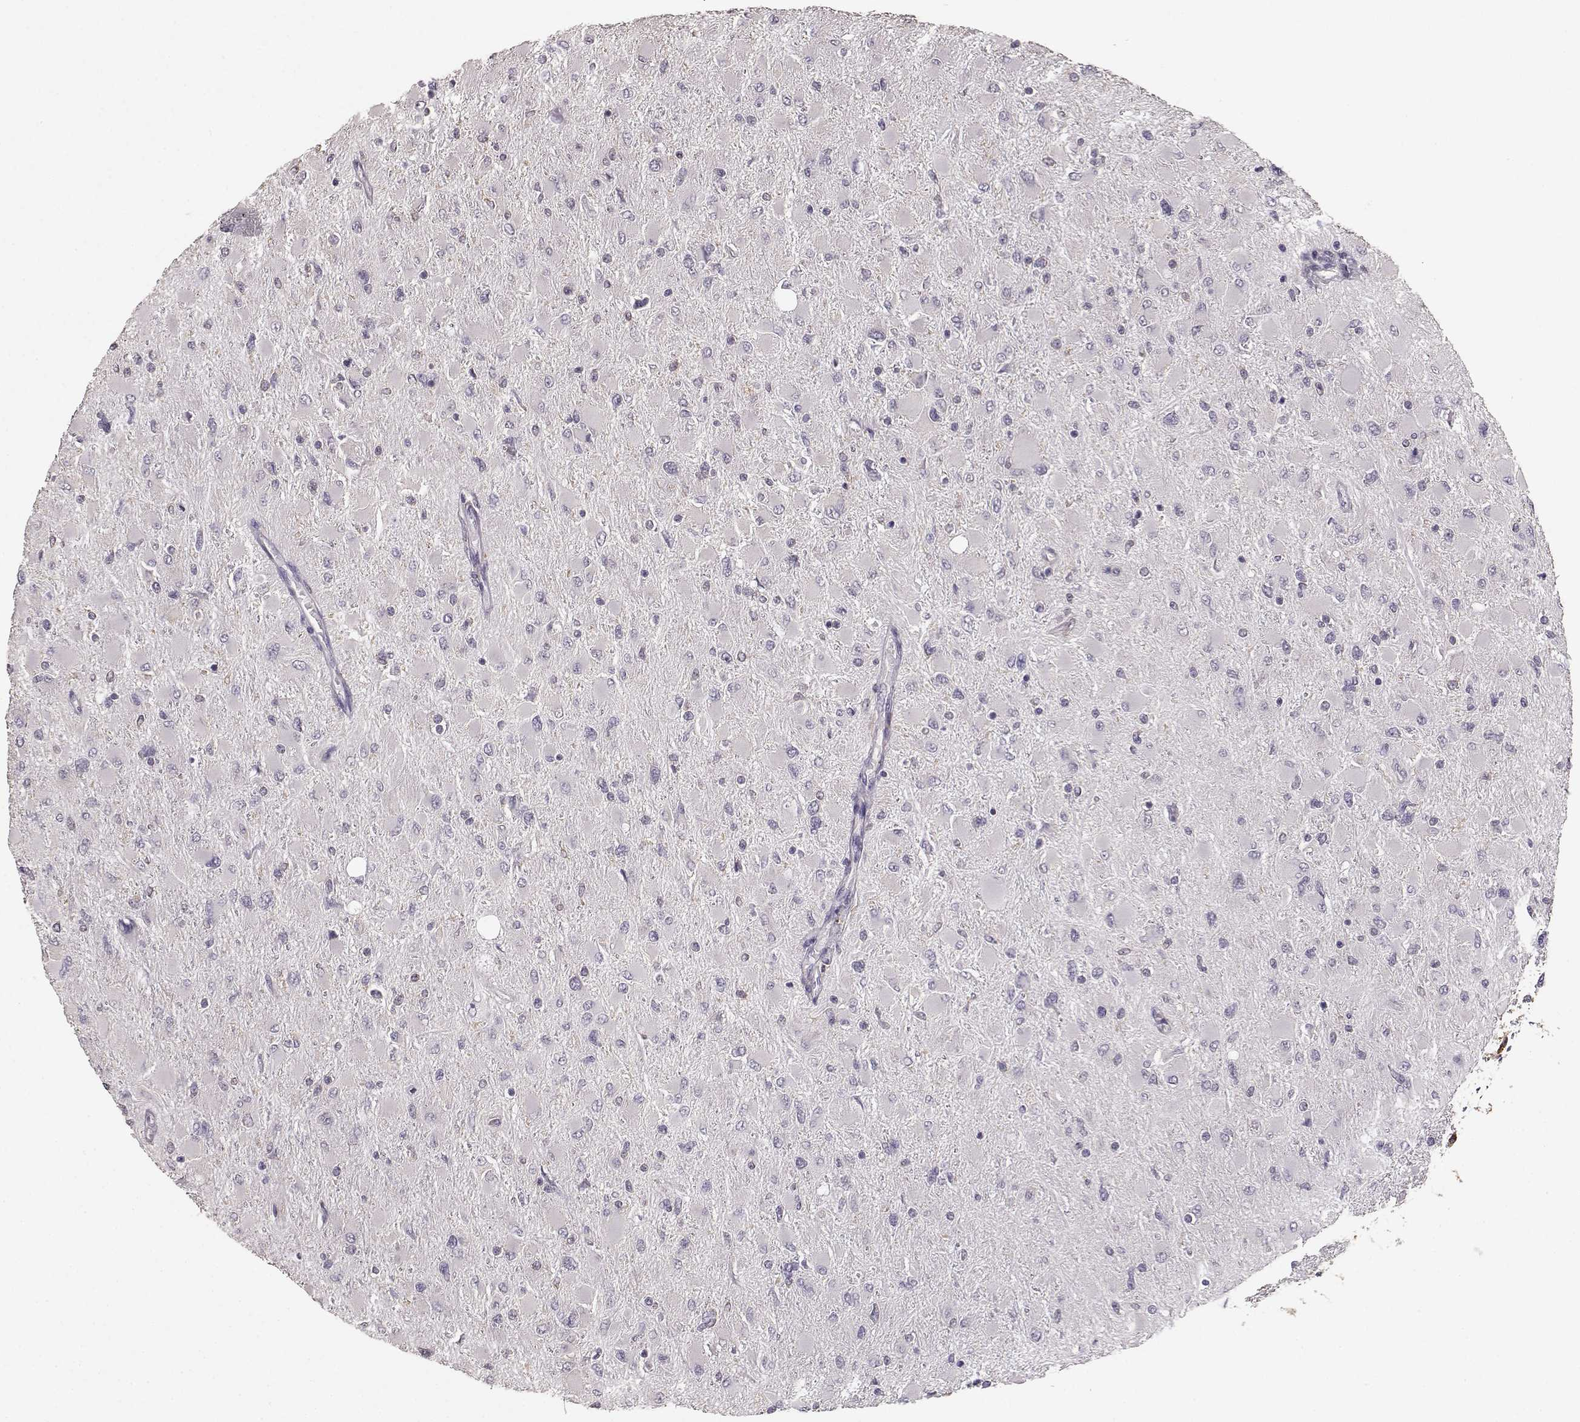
{"staining": {"intensity": "negative", "quantity": "none", "location": "none"}, "tissue": "glioma", "cell_type": "Tumor cells", "image_type": "cancer", "snomed": [{"axis": "morphology", "description": "Glioma, malignant, High grade"}, {"axis": "topography", "description": "Cerebral cortex"}], "caption": "Tumor cells show no significant protein positivity in glioma. (Stains: DAB (3,3'-diaminobenzidine) immunohistochemistry (IHC) with hematoxylin counter stain, Microscopy: brightfield microscopy at high magnification).", "gene": "GABRG3", "patient": {"sex": "female", "age": 36}}